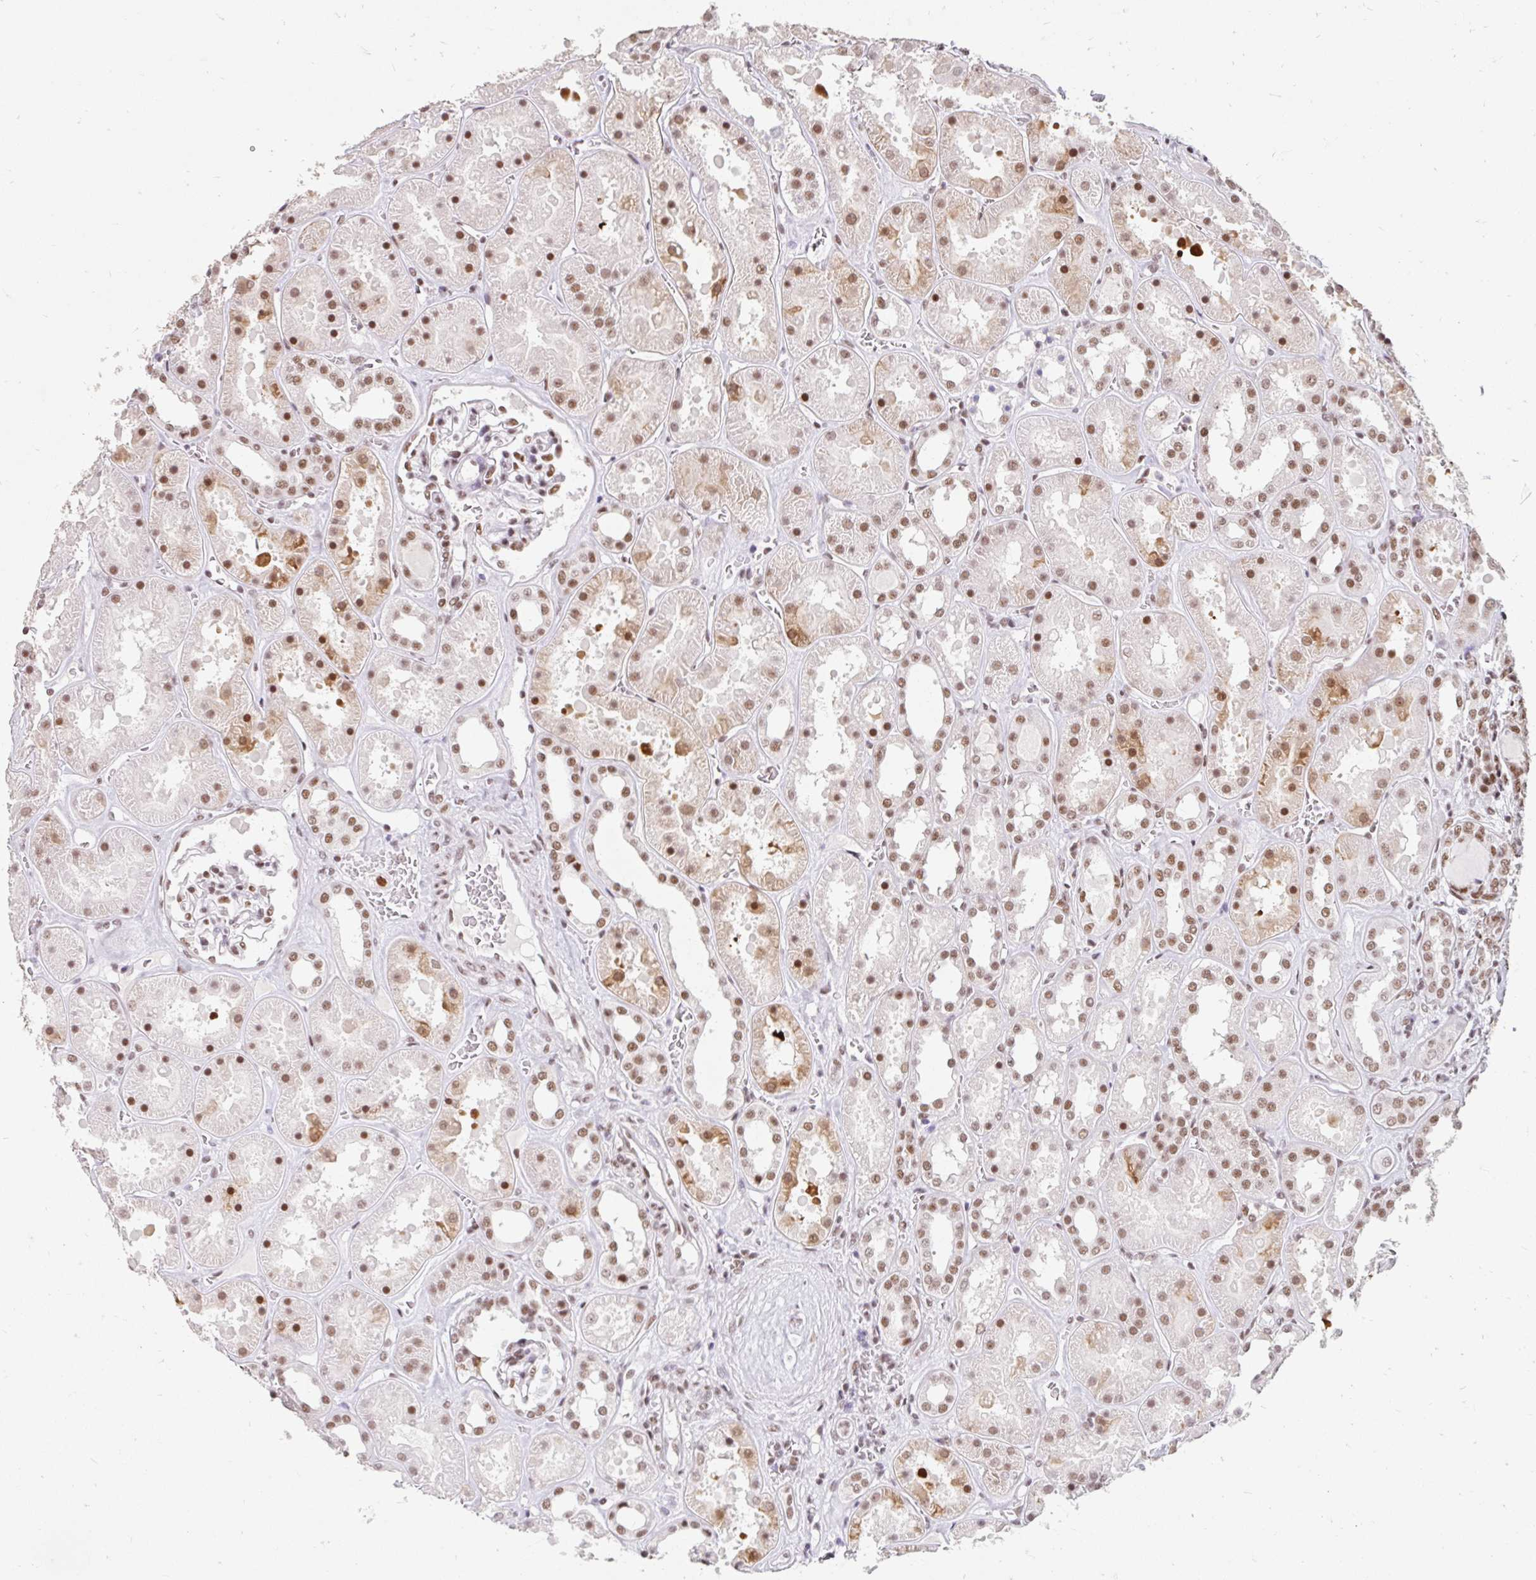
{"staining": {"intensity": "moderate", "quantity": ">75%", "location": "nuclear"}, "tissue": "kidney", "cell_type": "Cells in glomeruli", "image_type": "normal", "snomed": [{"axis": "morphology", "description": "Normal tissue, NOS"}, {"axis": "topography", "description": "Kidney"}], "caption": "This image displays IHC staining of normal kidney, with medium moderate nuclear staining in approximately >75% of cells in glomeruli.", "gene": "SRSF10", "patient": {"sex": "female", "age": 41}}